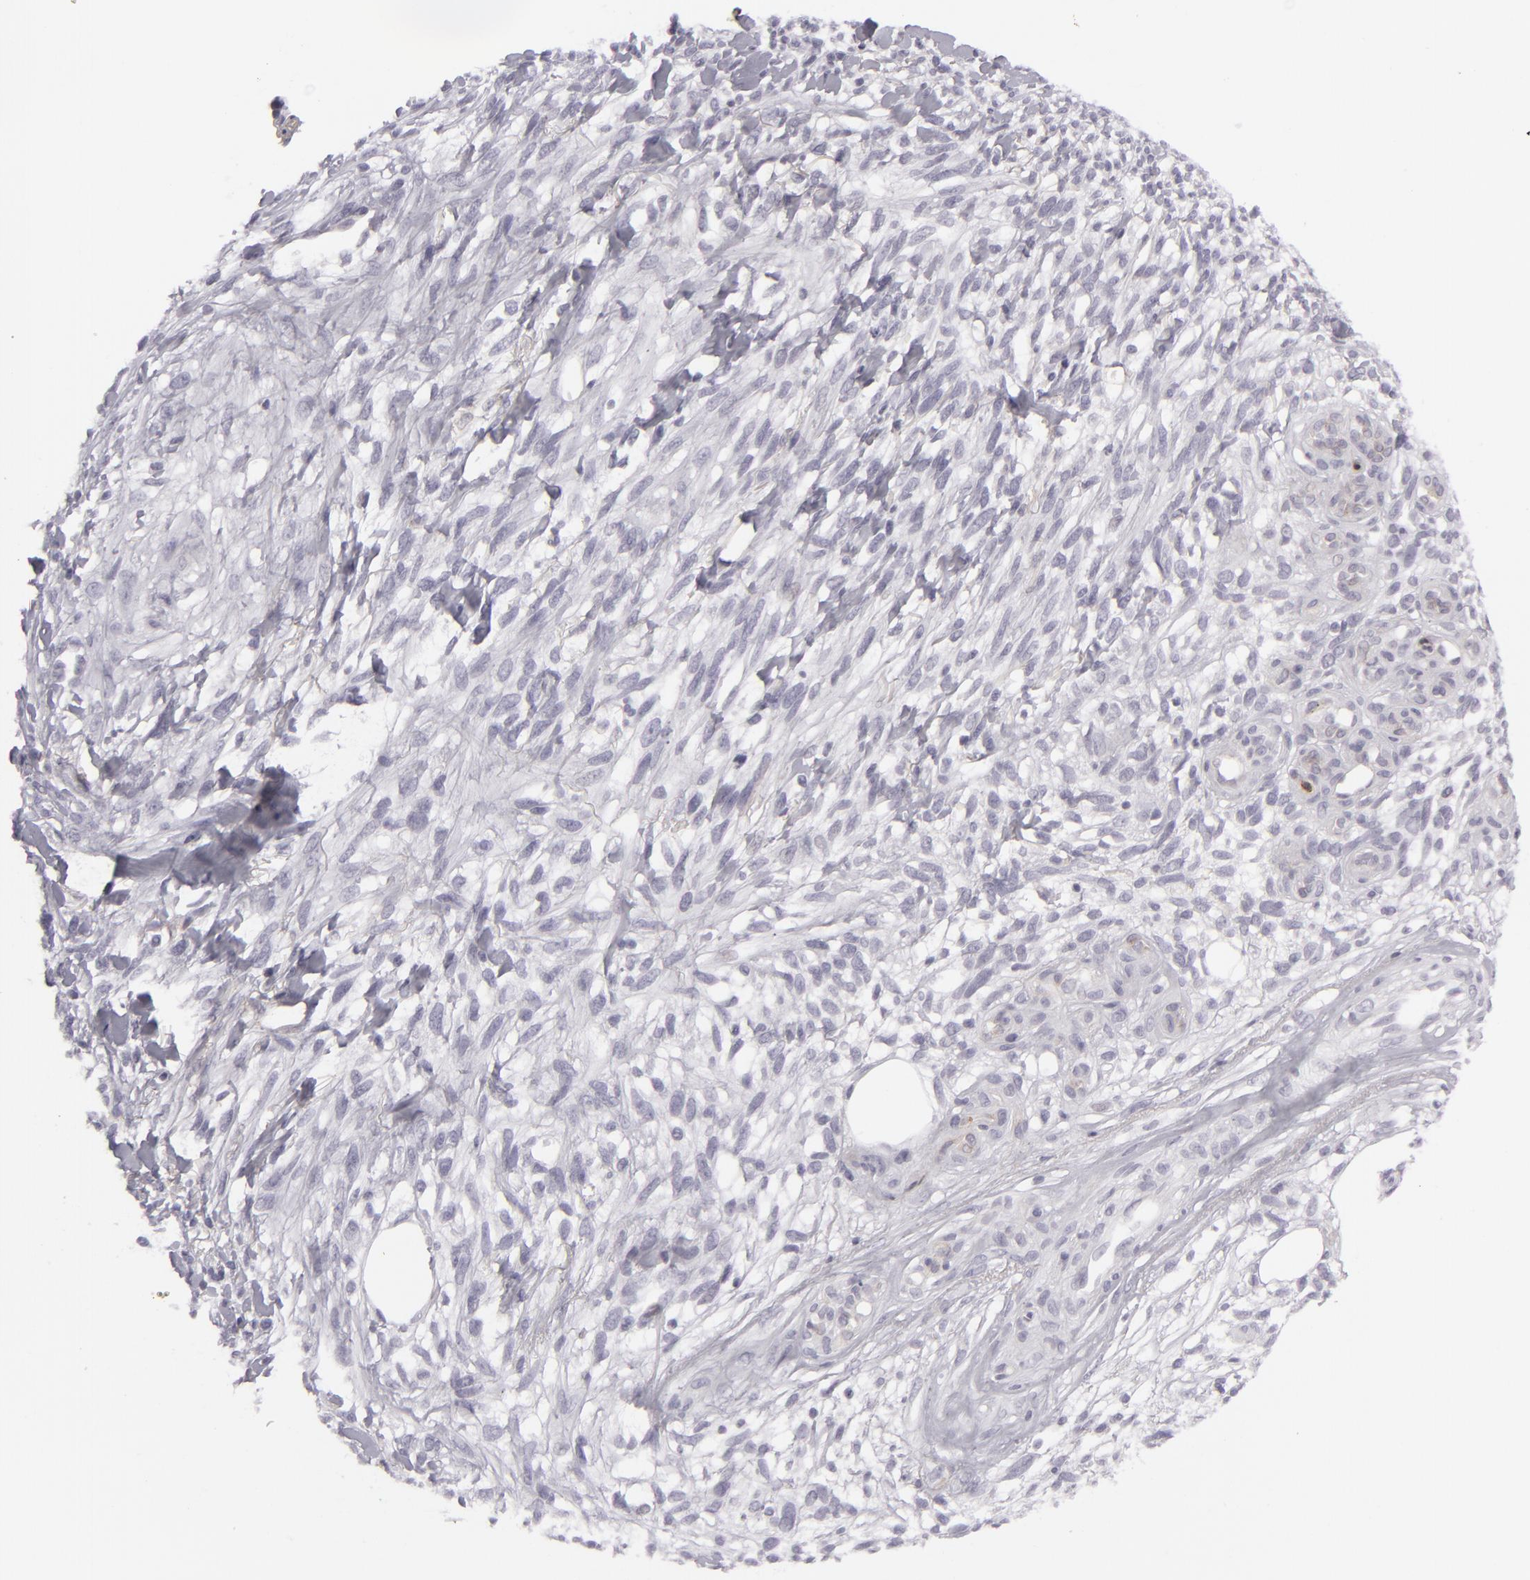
{"staining": {"intensity": "negative", "quantity": "none", "location": "none"}, "tissue": "melanoma", "cell_type": "Tumor cells", "image_type": "cancer", "snomed": [{"axis": "morphology", "description": "Malignant melanoma, NOS"}, {"axis": "topography", "description": "Skin"}], "caption": "The photomicrograph reveals no staining of tumor cells in melanoma.", "gene": "JUP", "patient": {"sex": "female", "age": 85}}